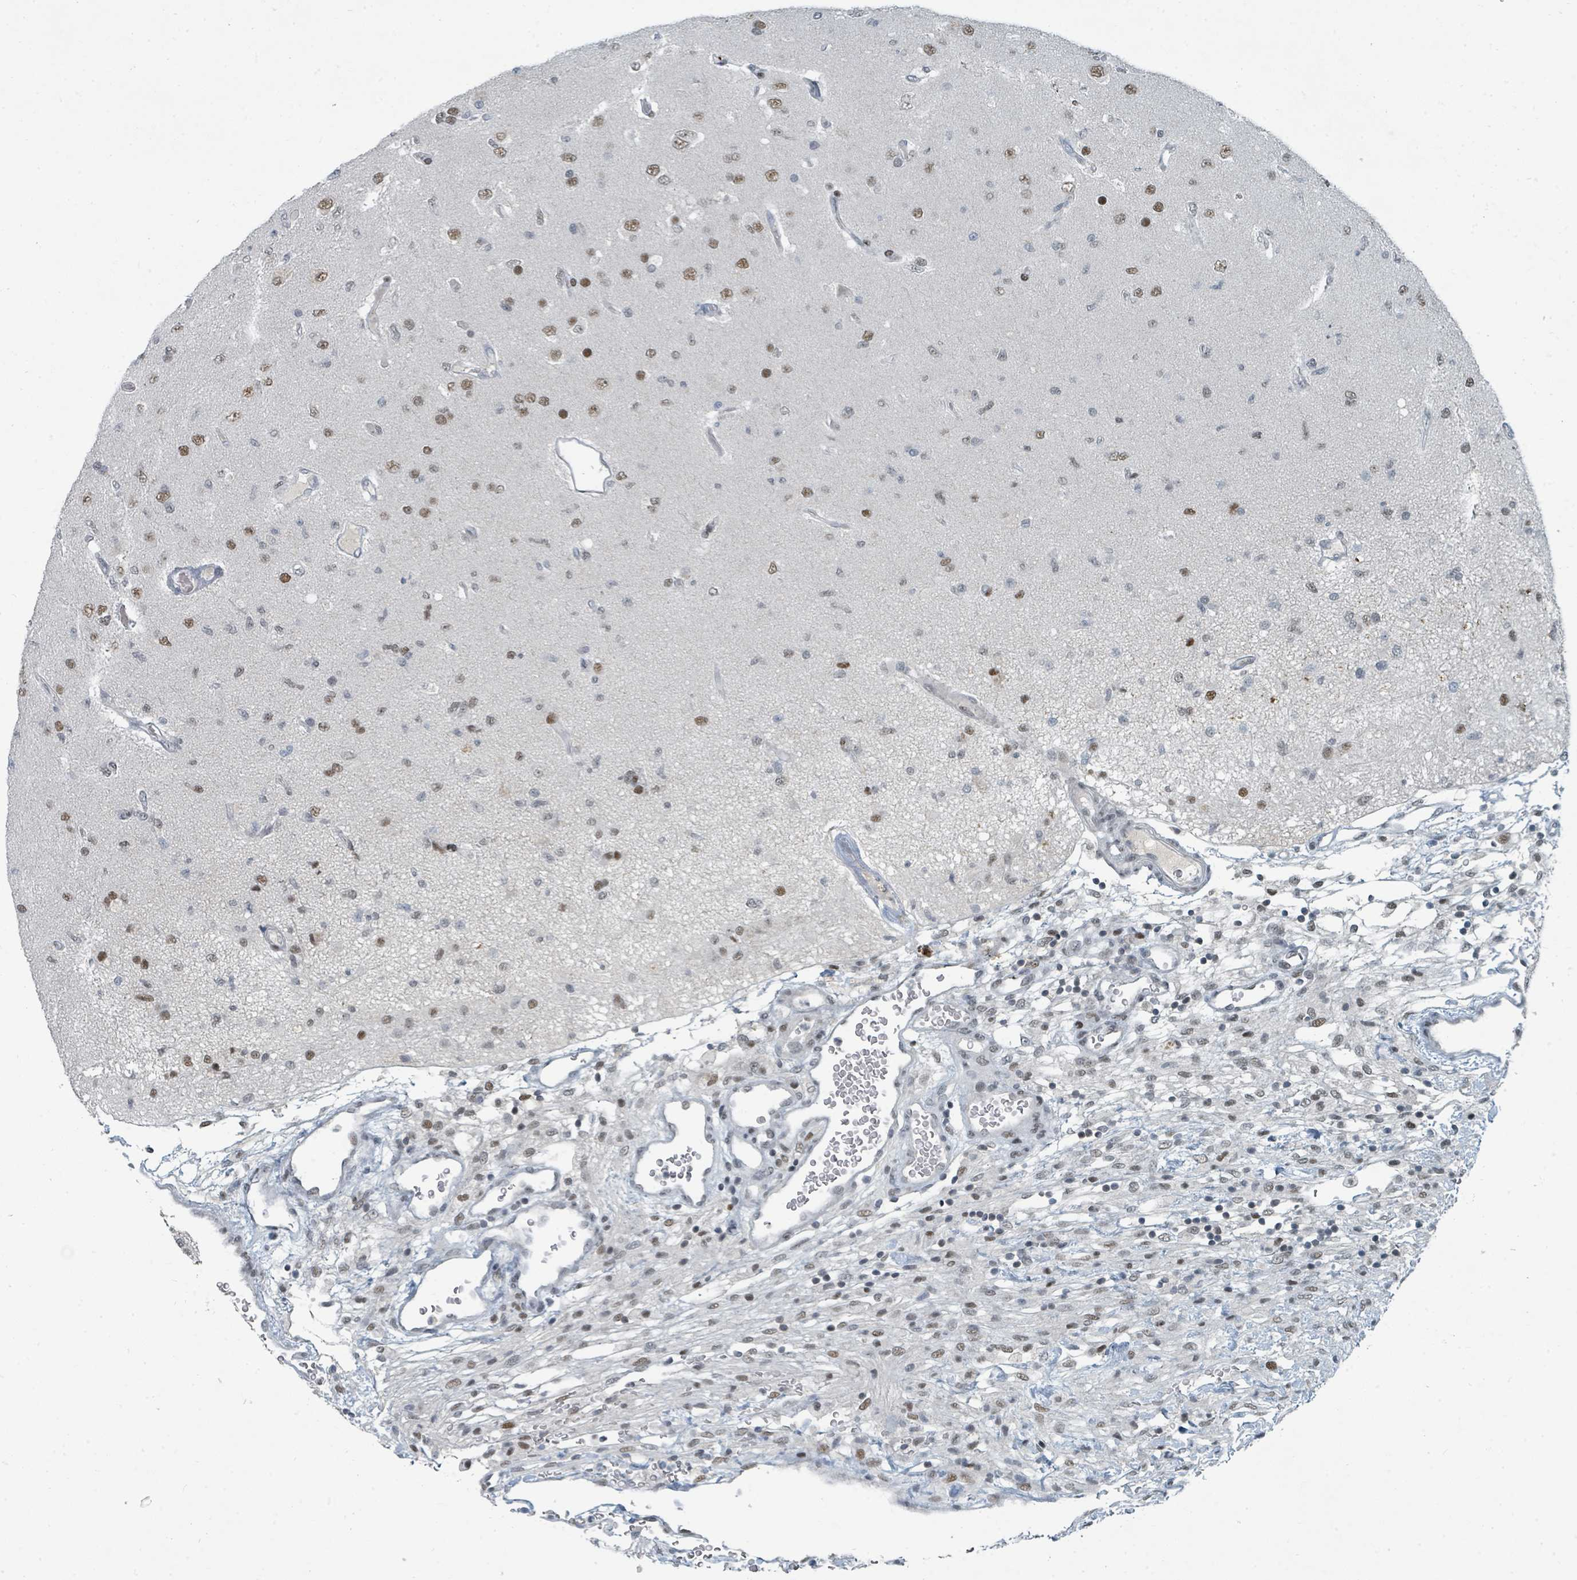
{"staining": {"intensity": "moderate", "quantity": "<25%", "location": "nuclear"}, "tissue": "glioma", "cell_type": "Tumor cells", "image_type": "cancer", "snomed": [{"axis": "morphology", "description": "Glioma, malignant, High grade"}, {"axis": "topography", "description": "Brain"}], "caption": "Immunohistochemistry (IHC) (DAB) staining of human malignant glioma (high-grade) shows moderate nuclear protein expression in approximately <25% of tumor cells.", "gene": "UCK1", "patient": {"sex": "male", "age": 77}}